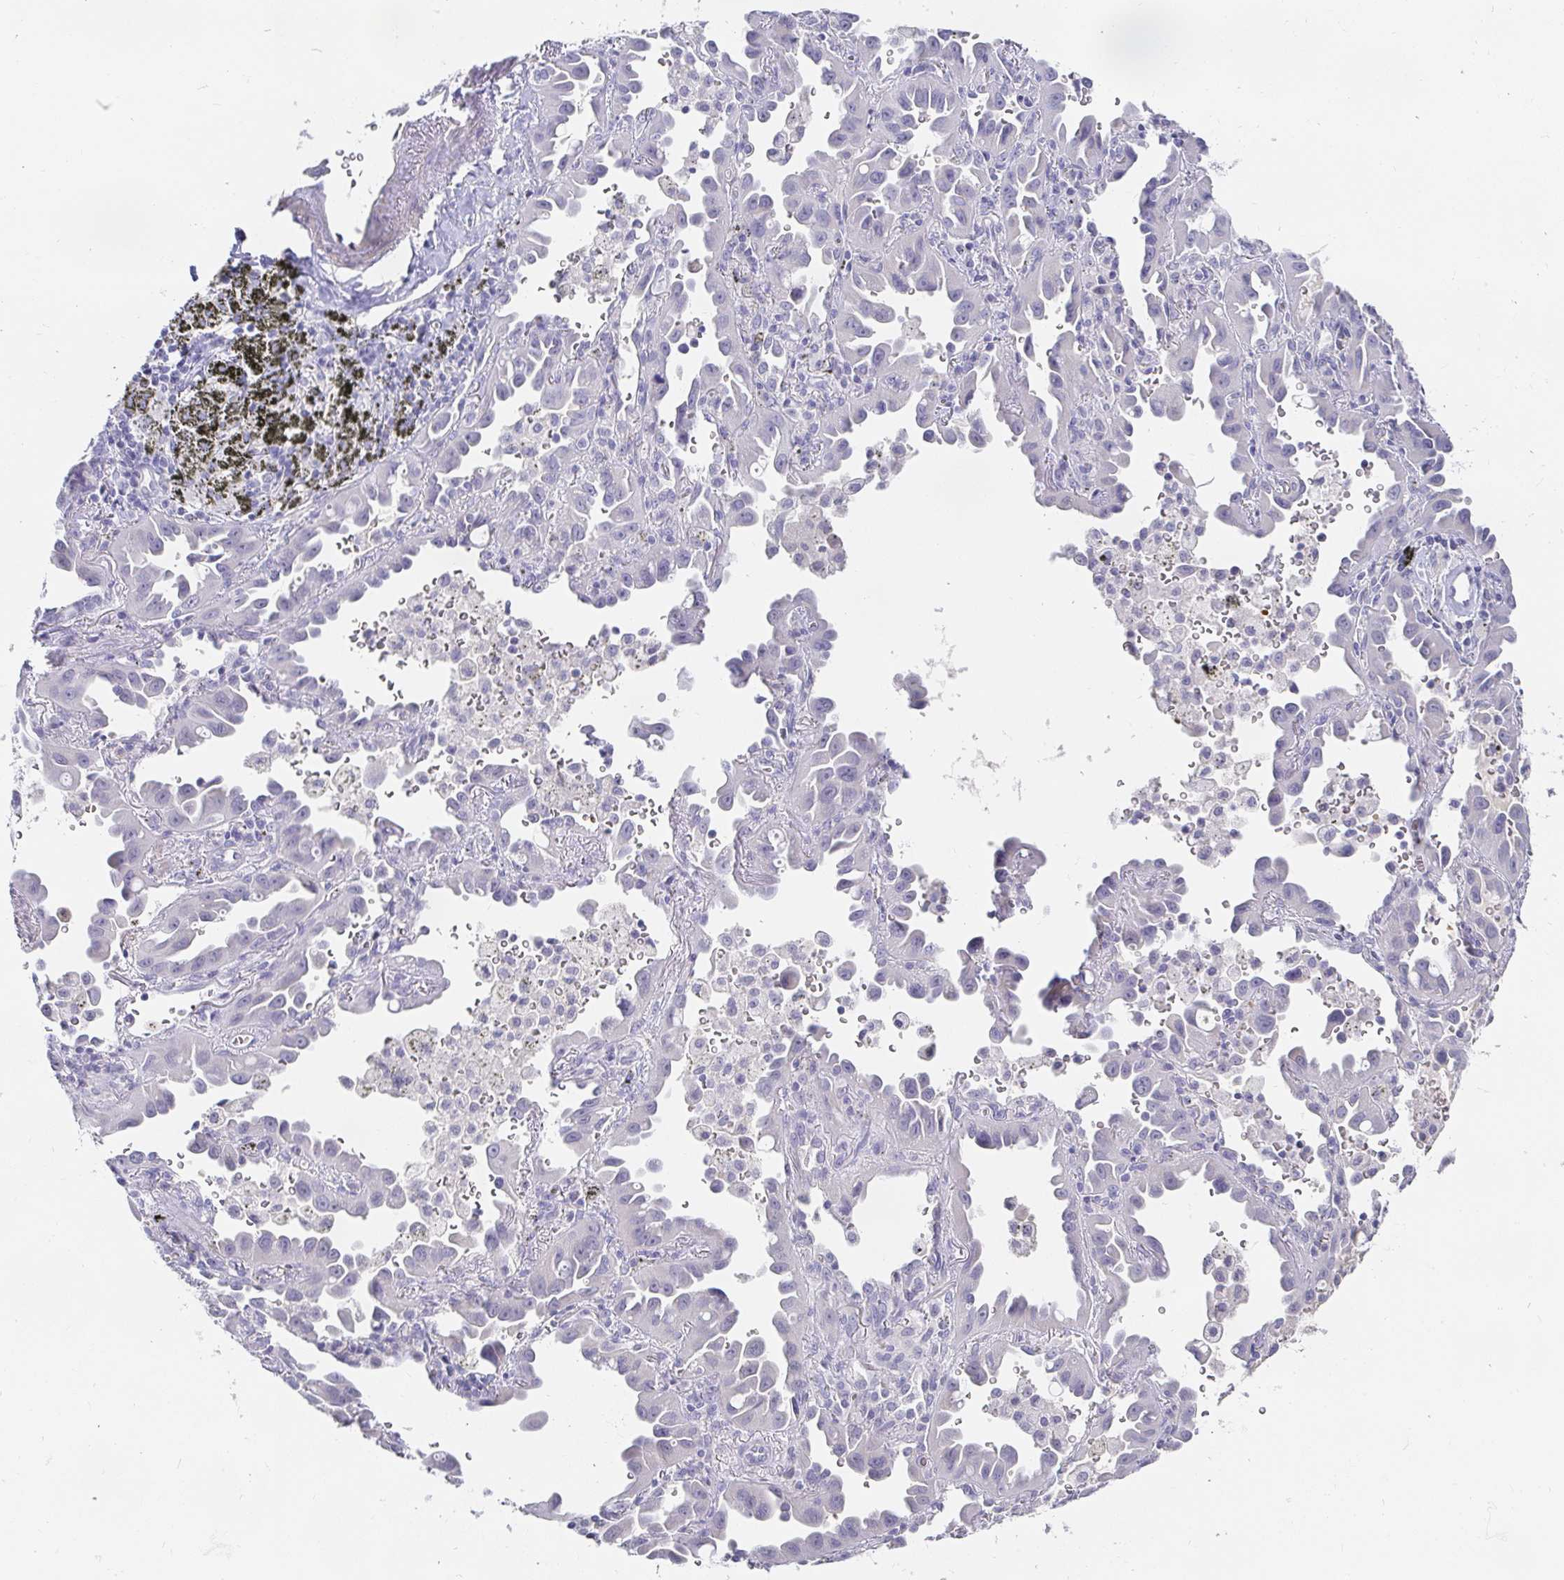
{"staining": {"intensity": "negative", "quantity": "none", "location": "none"}, "tissue": "lung cancer", "cell_type": "Tumor cells", "image_type": "cancer", "snomed": [{"axis": "morphology", "description": "Adenocarcinoma, NOS"}, {"axis": "topography", "description": "Lung"}], "caption": "A photomicrograph of human adenocarcinoma (lung) is negative for staining in tumor cells. (DAB (3,3'-diaminobenzidine) immunohistochemistry (IHC) visualized using brightfield microscopy, high magnification).", "gene": "FGF21", "patient": {"sex": "male", "age": 68}}